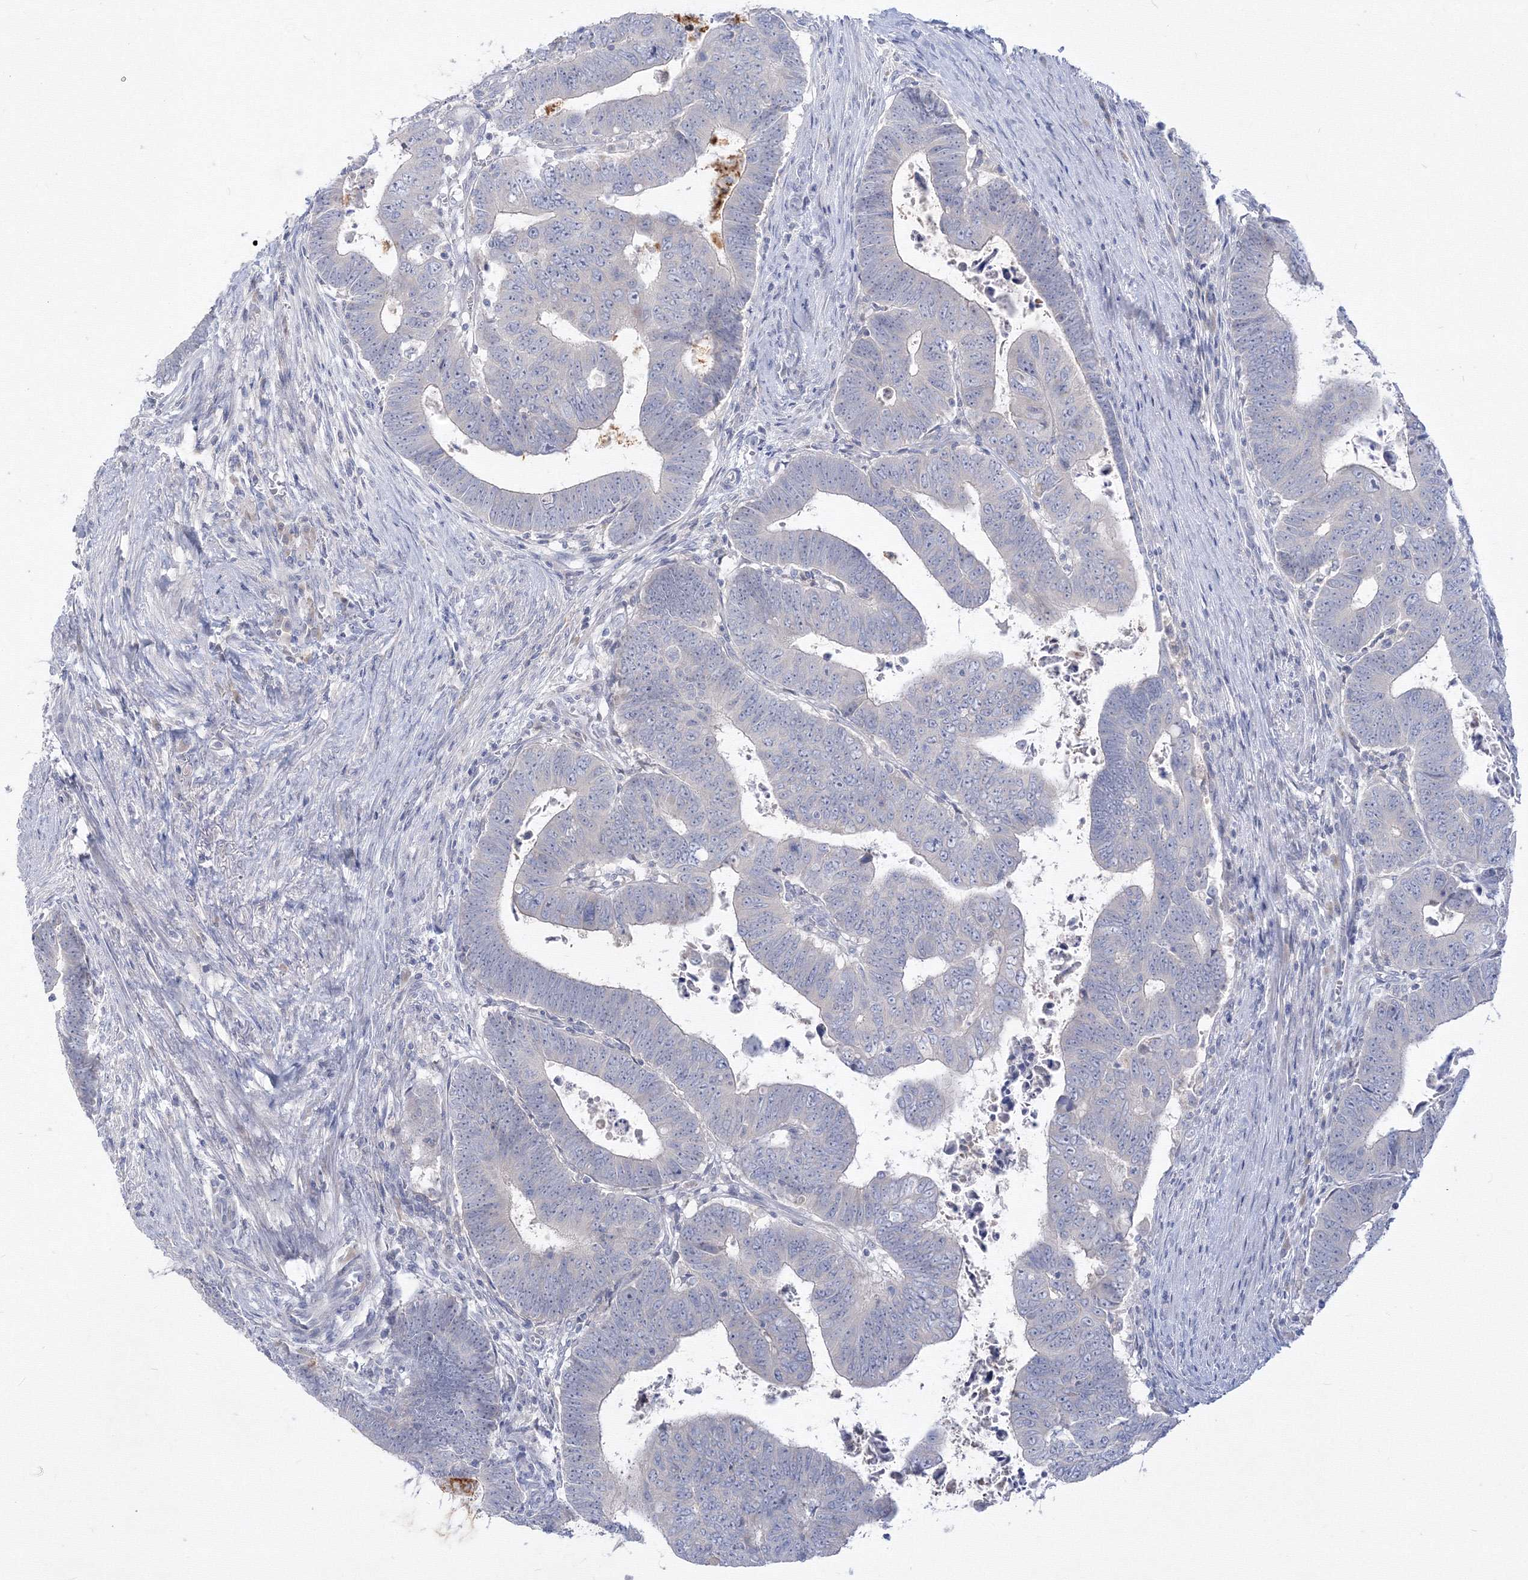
{"staining": {"intensity": "negative", "quantity": "none", "location": "none"}, "tissue": "colorectal cancer", "cell_type": "Tumor cells", "image_type": "cancer", "snomed": [{"axis": "morphology", "description": "Normal tissue, NOS"}, {"axis": "morphology", "description": "Adenocarcinoma, NOS"}, {"axis": "topography", "description": "Rectum"}], "caption": "Tumor cells are negative for protein expression in human colorectal adenocarcinoma.", "gene": "FBXL8", "patient": {"sex": "female", "age": 65}}